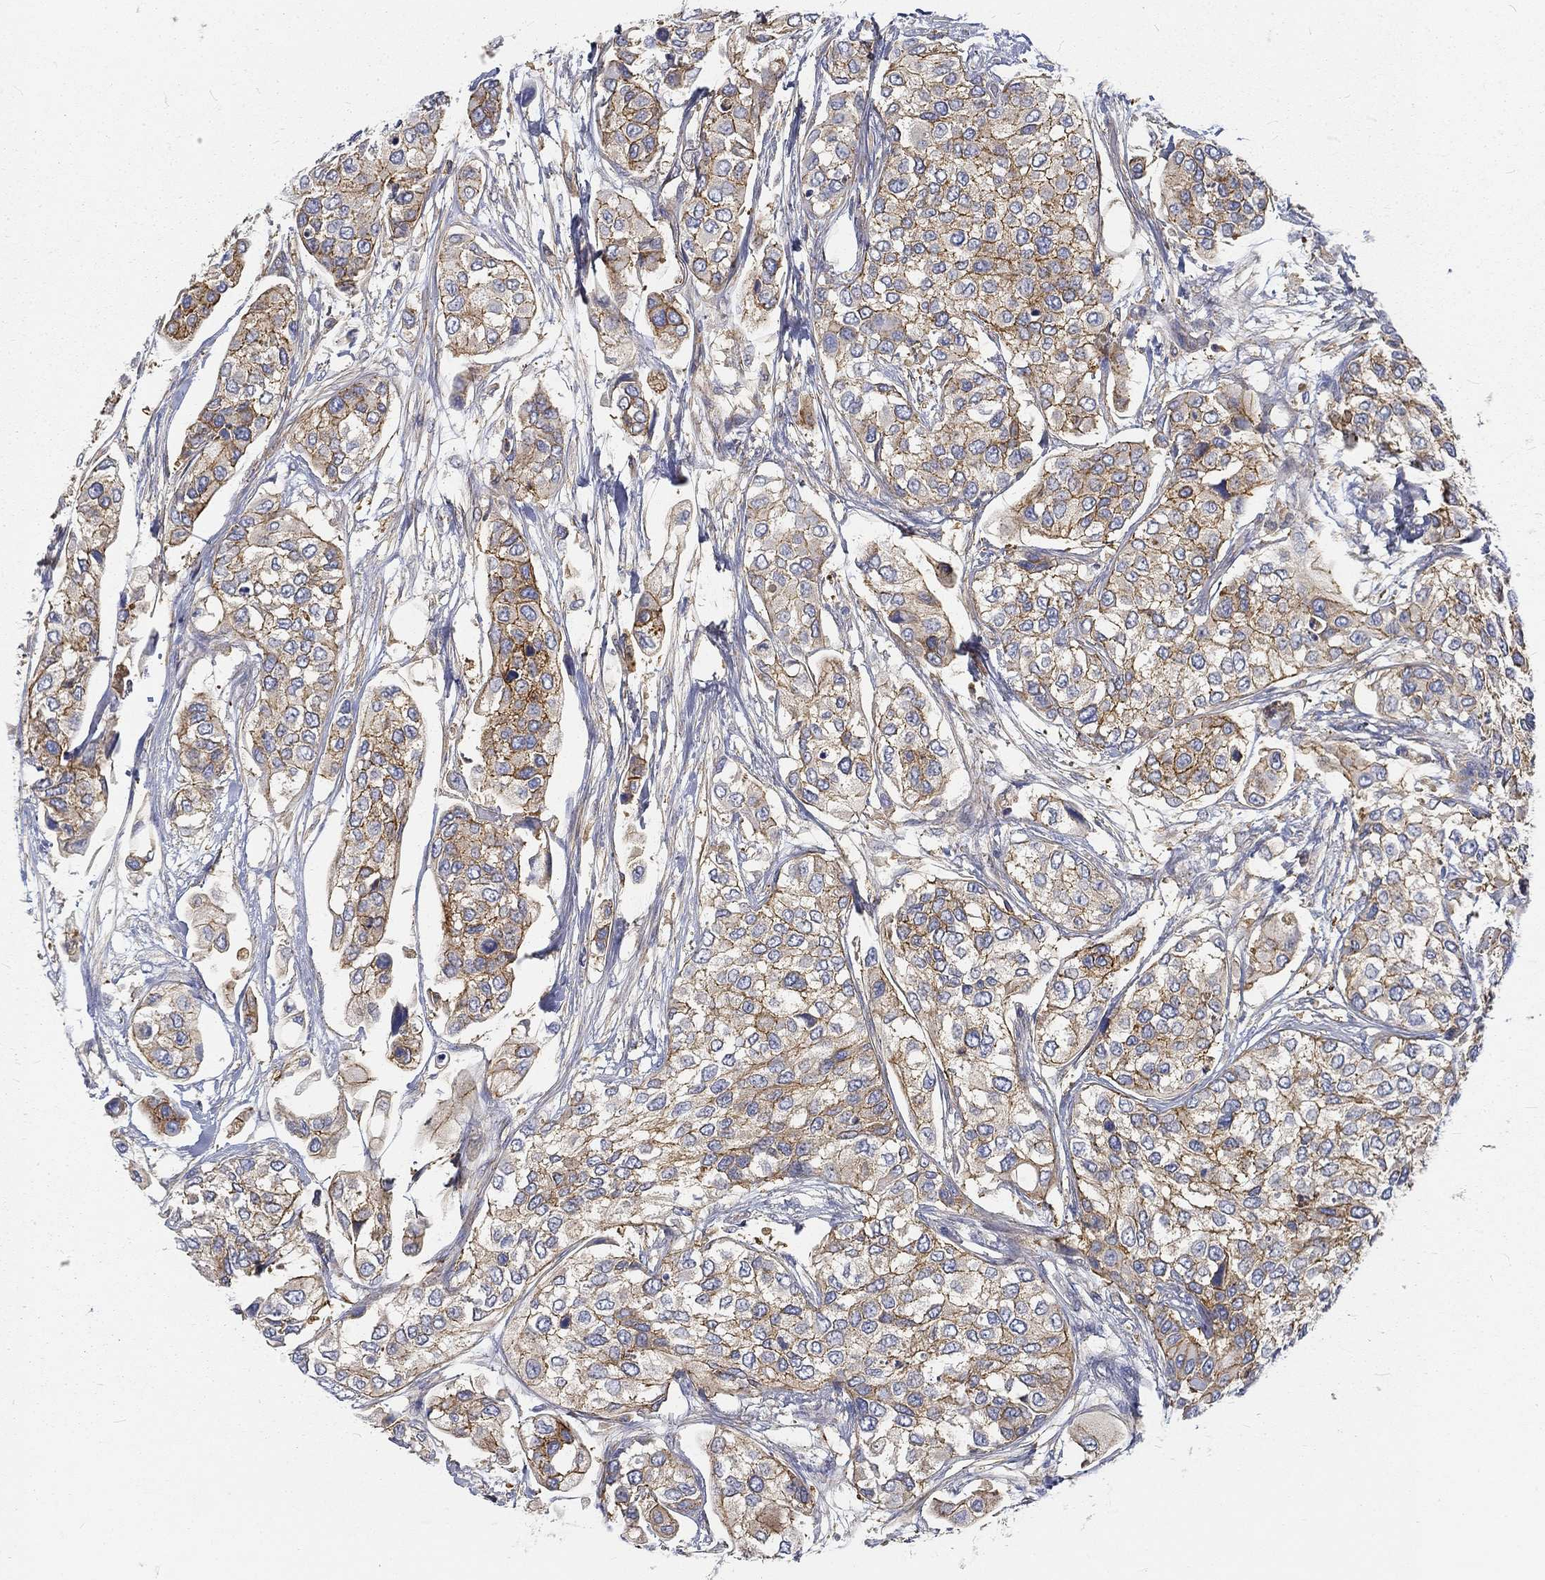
{"staining": {"intensity": "moderate", "quantity": "25%-75%", "location": "cytoplasmic/membranous"}, "tissue": "urothelial cancer", "cell_type": "Tumor cells", "image_type": "cancer", "snomed": [{"axis": "morphology", "description": "Urothelial carcinoma, High grade"}, {"axis": "topography", "description": "Urinary bladder"}], "caption": "High-grade urothelial carcinoma tissue exhibits moderate cytoplasmic/membranous expression in about 25%-75% of tumor cells, visualized by immunohistochemistry. (DAB = brown stain, brightfield microscopy at high magnification).", "gene": "MTMR11", "patient": {"sex": "male", "age": 77}}